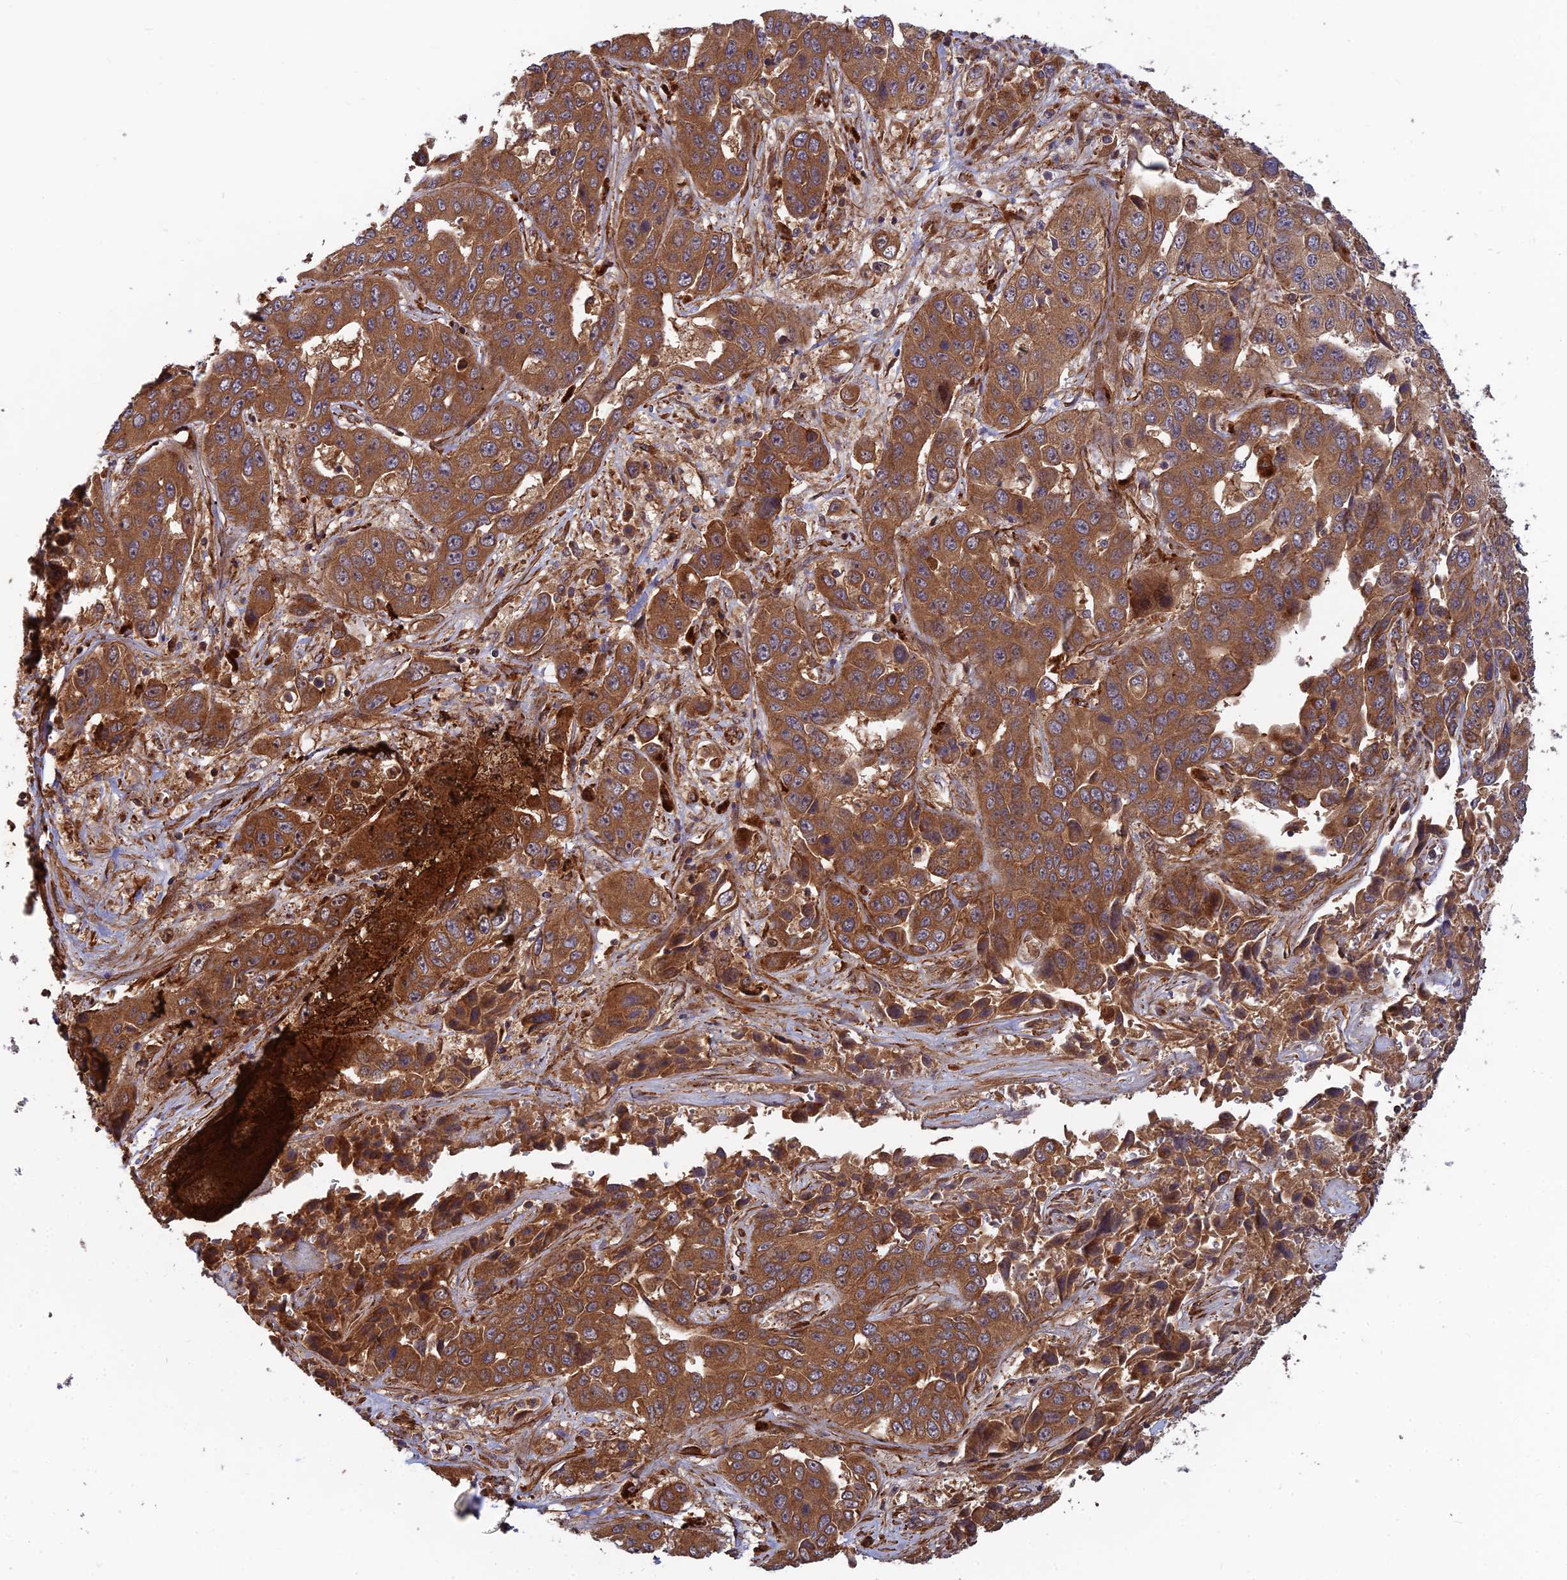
{"staining": {"intensity": "moderate", "quantity": ">75%", "location": "cytoplasmic/membranous"}, "tissue": "liver cancer", "cell_type": "Tumor cells", "image_type": "cancer", "snomed": [{"axis": "morphology", "description": "Cholangiocarcinoma"}, {"axis": "topography", "description": "Liver"}], "caption": "Immunohistochemistry histopathology image of neoplastic tissue: human liver cancer (cholangiocarcinoma) stained using immunohistochemistry (IHC) demonstrates medium levels of moderate protein expression localized specifically in the cytoplasmic/membranous of tumor cells, appearing as a cytoplasmic/membranous brown color.", "gene": "RELCH", "patient": {"sex": "female", "age": 52}}